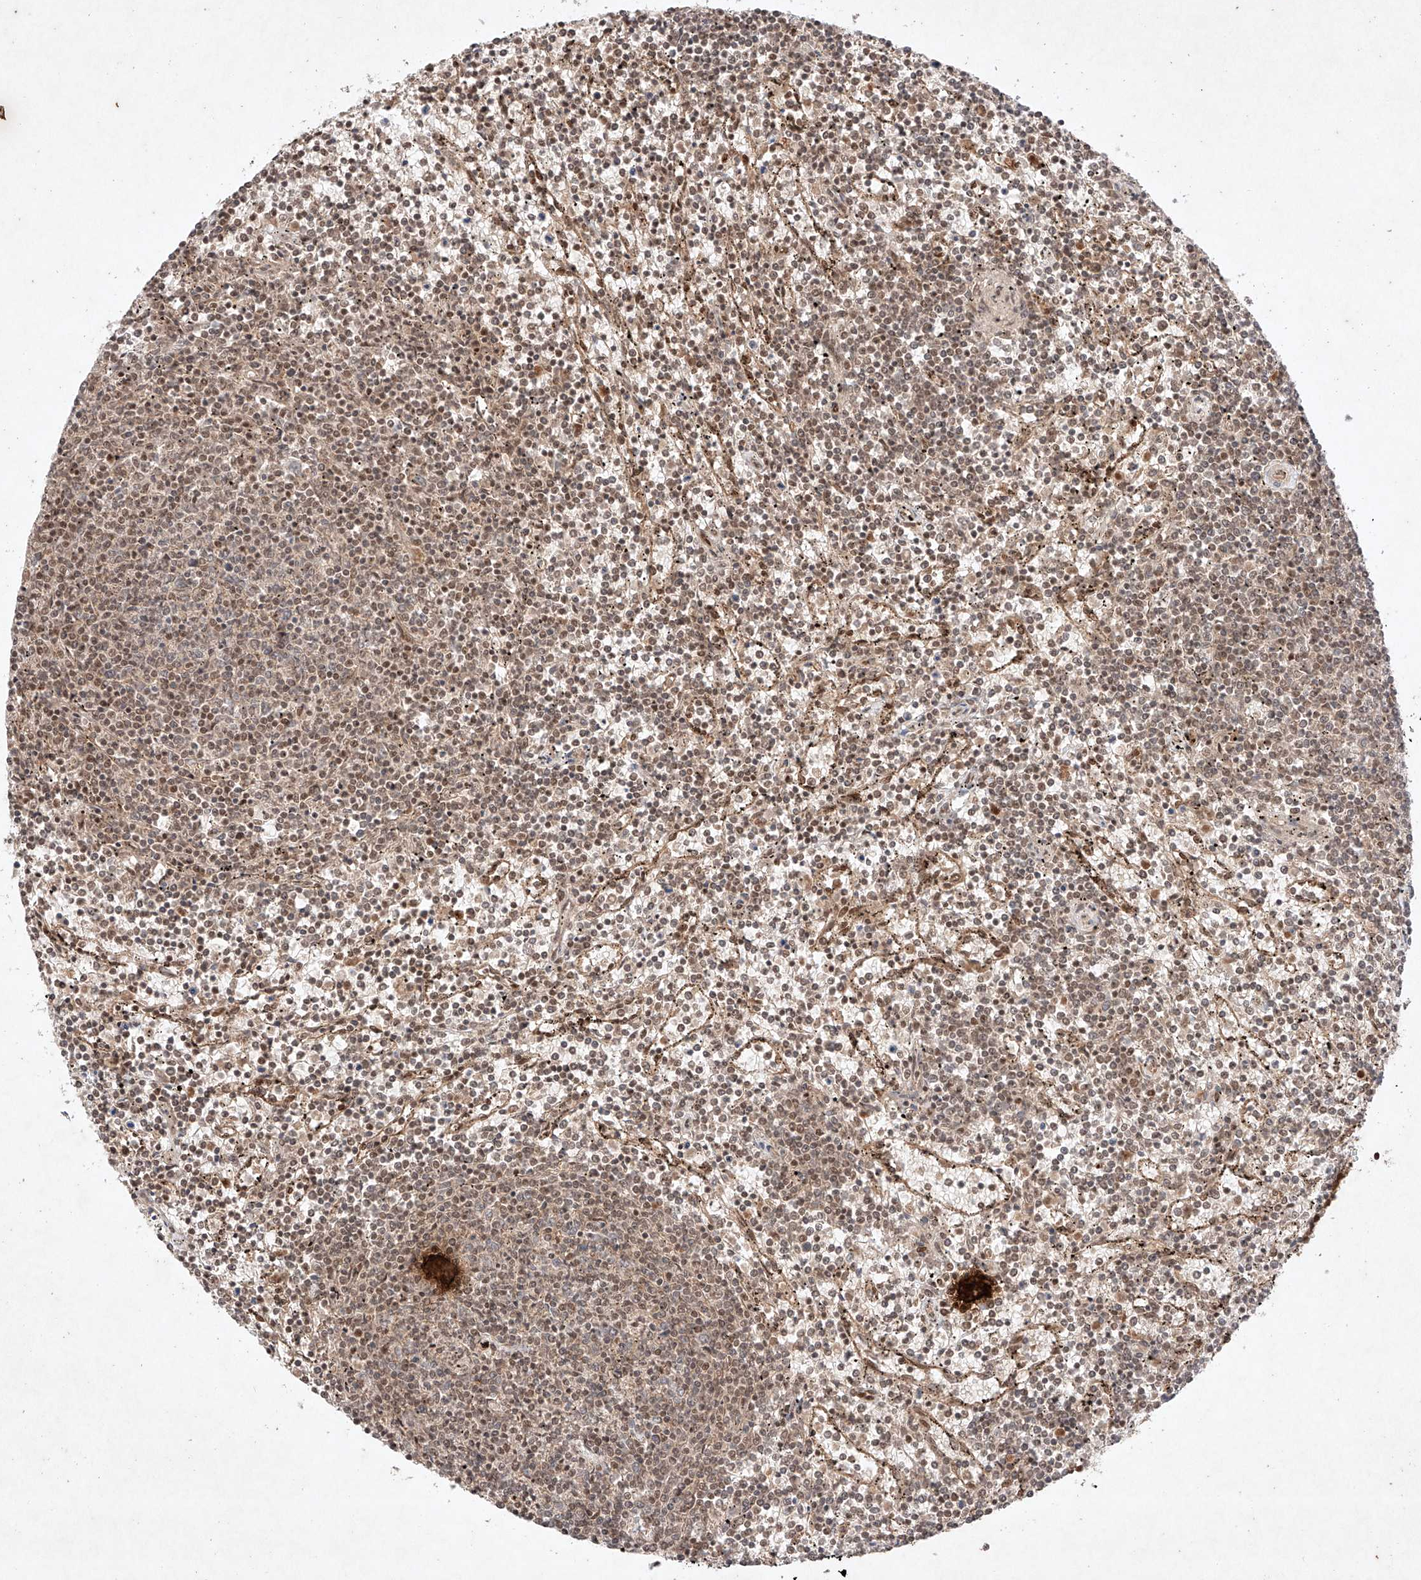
{"staining": {"intensity": "moderate", "quantity": ">75%", "location": "nuclear"}, "tissue": "lymphoma", "cell_type": "Tumor cells", "image_type": "cancer", "snomed": [{"axis": "morphology", "description": "Malignant lymphoma, non-Hodgkin's type, Low grade"}, {"axis": "topography", "description": "Spleen"}], "caption": "Immunohistochemistry (IHC) (DAB) staining of human lymphoma shows moderate nuclear protein expression in about >75% of tumor cells.", "gene": "RNF31", "patient": {"sex": "female", "age": 50}}